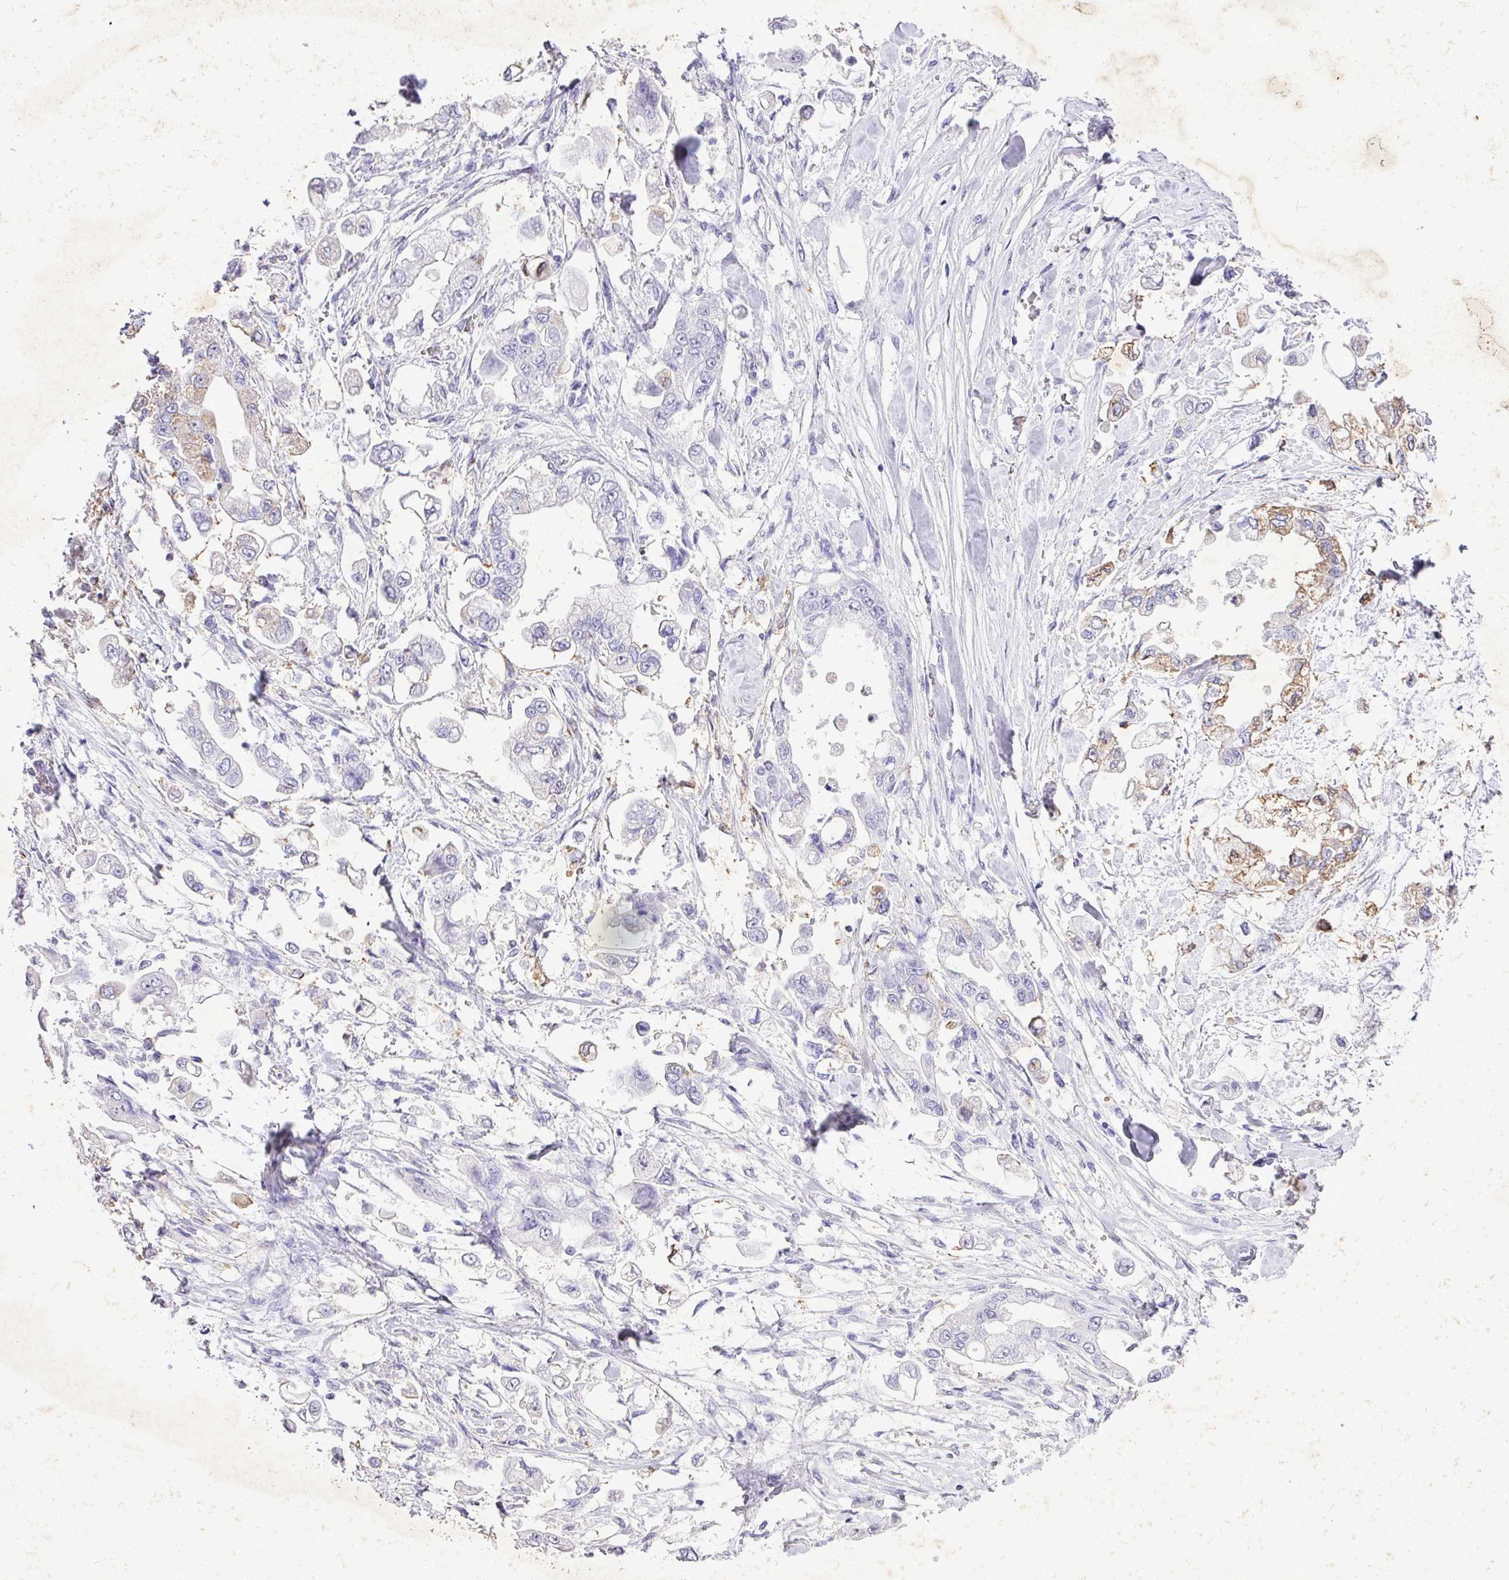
{"staining": {"intensity": "moderate", "quantity": "<25%", "location": "cytoplasmic/membranous"}, "tissue": "stomach cancer", "cell_type": "Tumor cells", "image_type": "cancer", "snomed": [{"axis": "morphology", "description": "Adenocarcinoma, NOS"}, {"axis": "topography", "description": "Stomach"}], "caption": "Tumor cells demonstrate low levels of moderate cytoplasmic/membranous staining in about <25% of cells in human adenocarcinoma (stomach). The staining was performed using DAB (3,3'-diaminobenzidine) to visualize the protein expression in brown, while the nuclei were stained in blue with hematoxylin (Magnification: 20x).", "gene": "KCNJ11", "patient": {"sex": "male", "age": 62}}